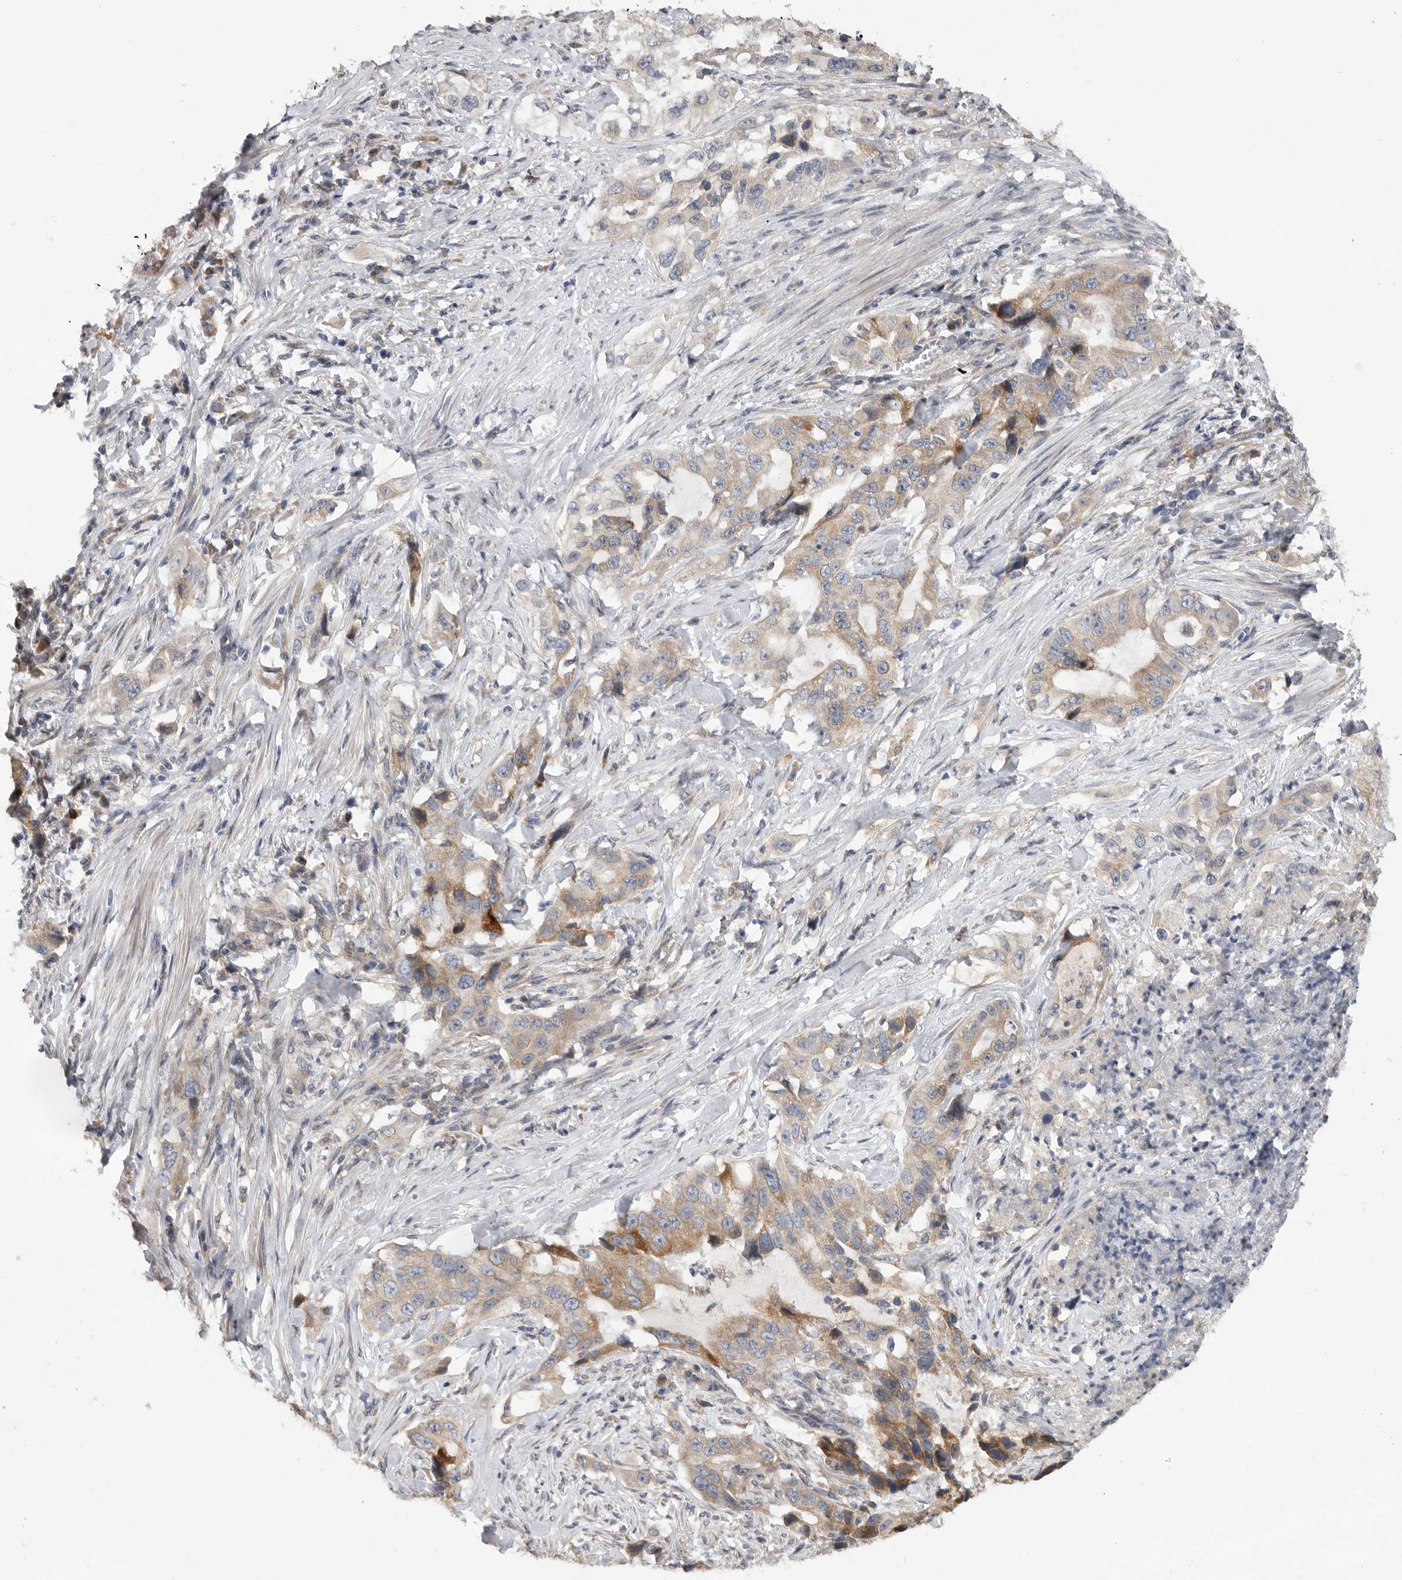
{"staining": {"intensity": "moderate", "quantity": ">75%", "location": "cytoplasmic/membranous"}, "tissue": "lung cancer", "cell_type": "Tumor cells", "image_type": "cancer", "snomed": [{"axis": "morphology", "description": "Adenocarcinoma, NOS"}, {"axis": "topography", "description": "Lung"}], "caption": "Protein expression analysis of adenocarcinoma (lung) displays moderate cytoplasmic/membranous expression in approximately >75% of tumor cells. The staining was performed using DAB to visualize the protein expression in brown, while the nuclei were stained in blue with hematoxylin (Magnification: 20x).", "gene": "EDEM3", "patient": {"sex": "female", "age": 51}}